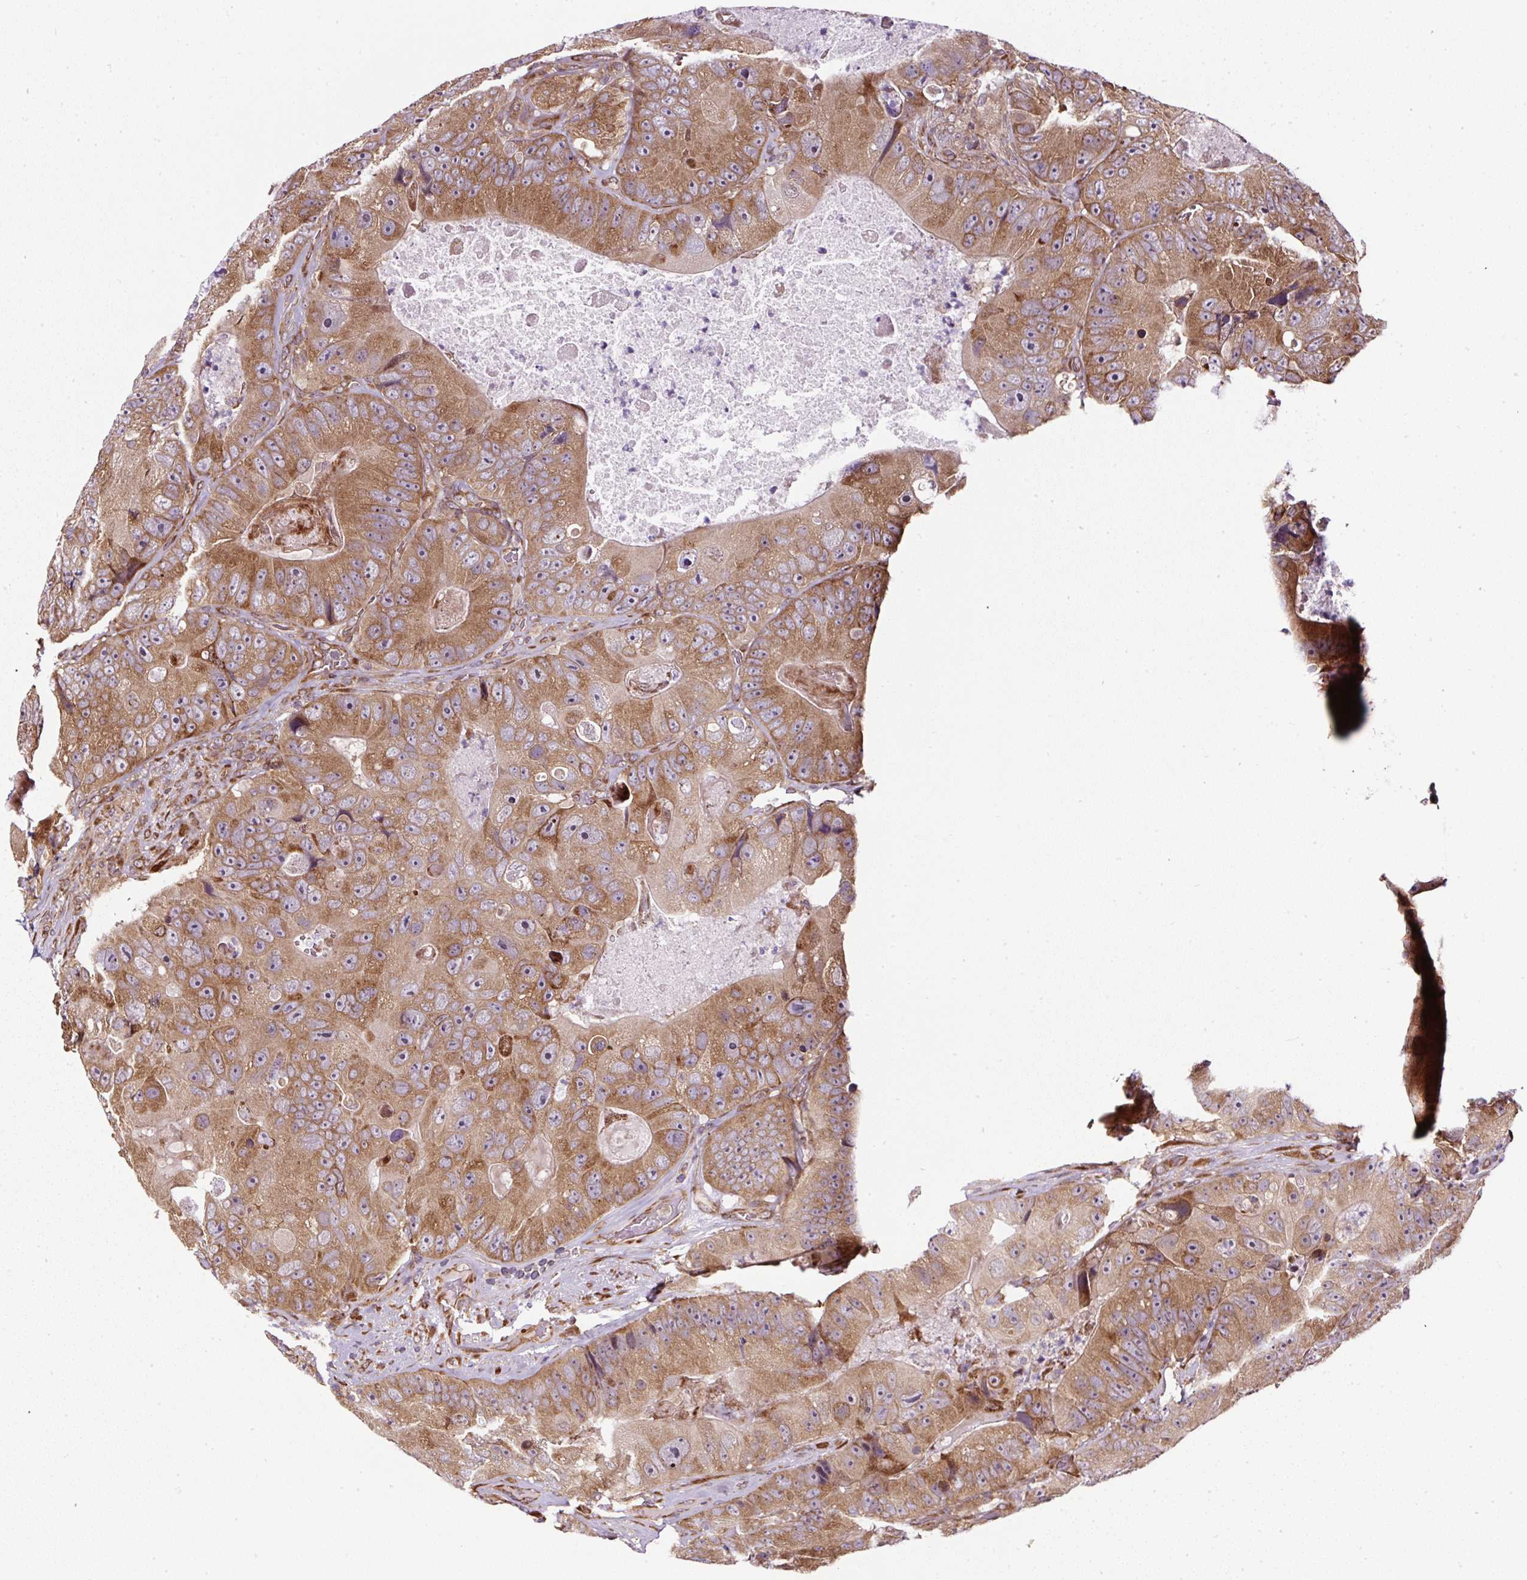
{"staining": {"intensity": "moderate", "quantity": ">75%", "location": "cytoplasmic/membranous"}, "tissue": "colorectal cancer", "cell_type": "Tumor cells", "image_type": "cancer", "snomed": [{"axis": "morphology", "description": "Adenocarcinoma, NOS"}, {"axis": "topography", "description": "Colon"}], "caption": "Colorectal cancer (adenocarcinoma) stained for a protein shows moderate cytoplasmic/membranous positivity in tumor cells. Using DAB (brown) and hematoxylin (blue) stains, captured at high magnification using brightfield microscopy.", "gene": "KDM4E", "patient": {"sex": "female", "age": 86}}